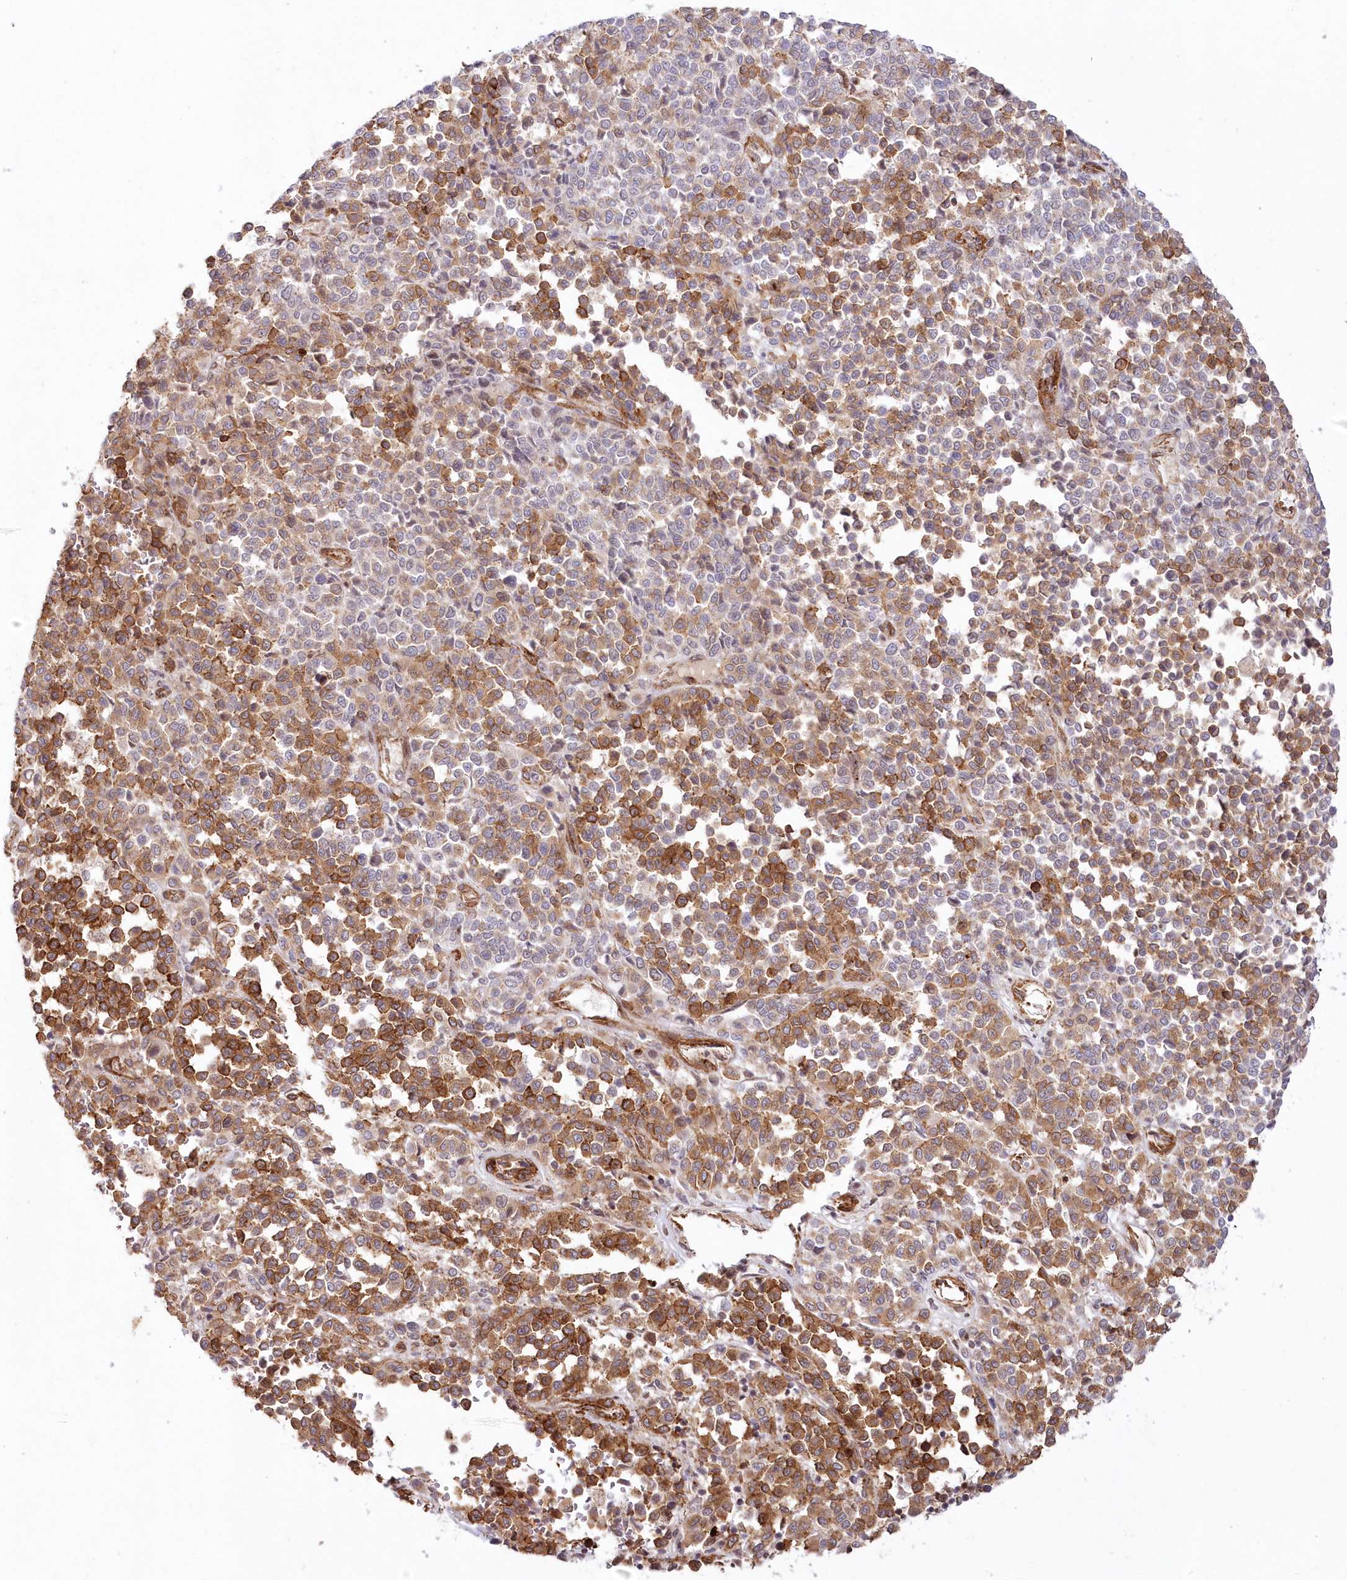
{"staining": {"intensity": "moderate", "quantity": ">75%", "location": "cytoplasmic/membranous"}, "tissue": "melanoma", "cell_type": "Tumor cells", "image_type": "cancer", "snomed": [{"axis": "morphology", "description": "Malignant melanoma, Metastatic site"}, {"axis": "topography", "description": "Pancreas"}], "caption": "Malignant melanoma (metastatic site) stained for a protein (brown) reveals moderate cytoplasmic/membranous positive staining in about >75% of tumor cells.", "gene": "AFAP1L2", "patient": {"sex": "female", "age": 30}}